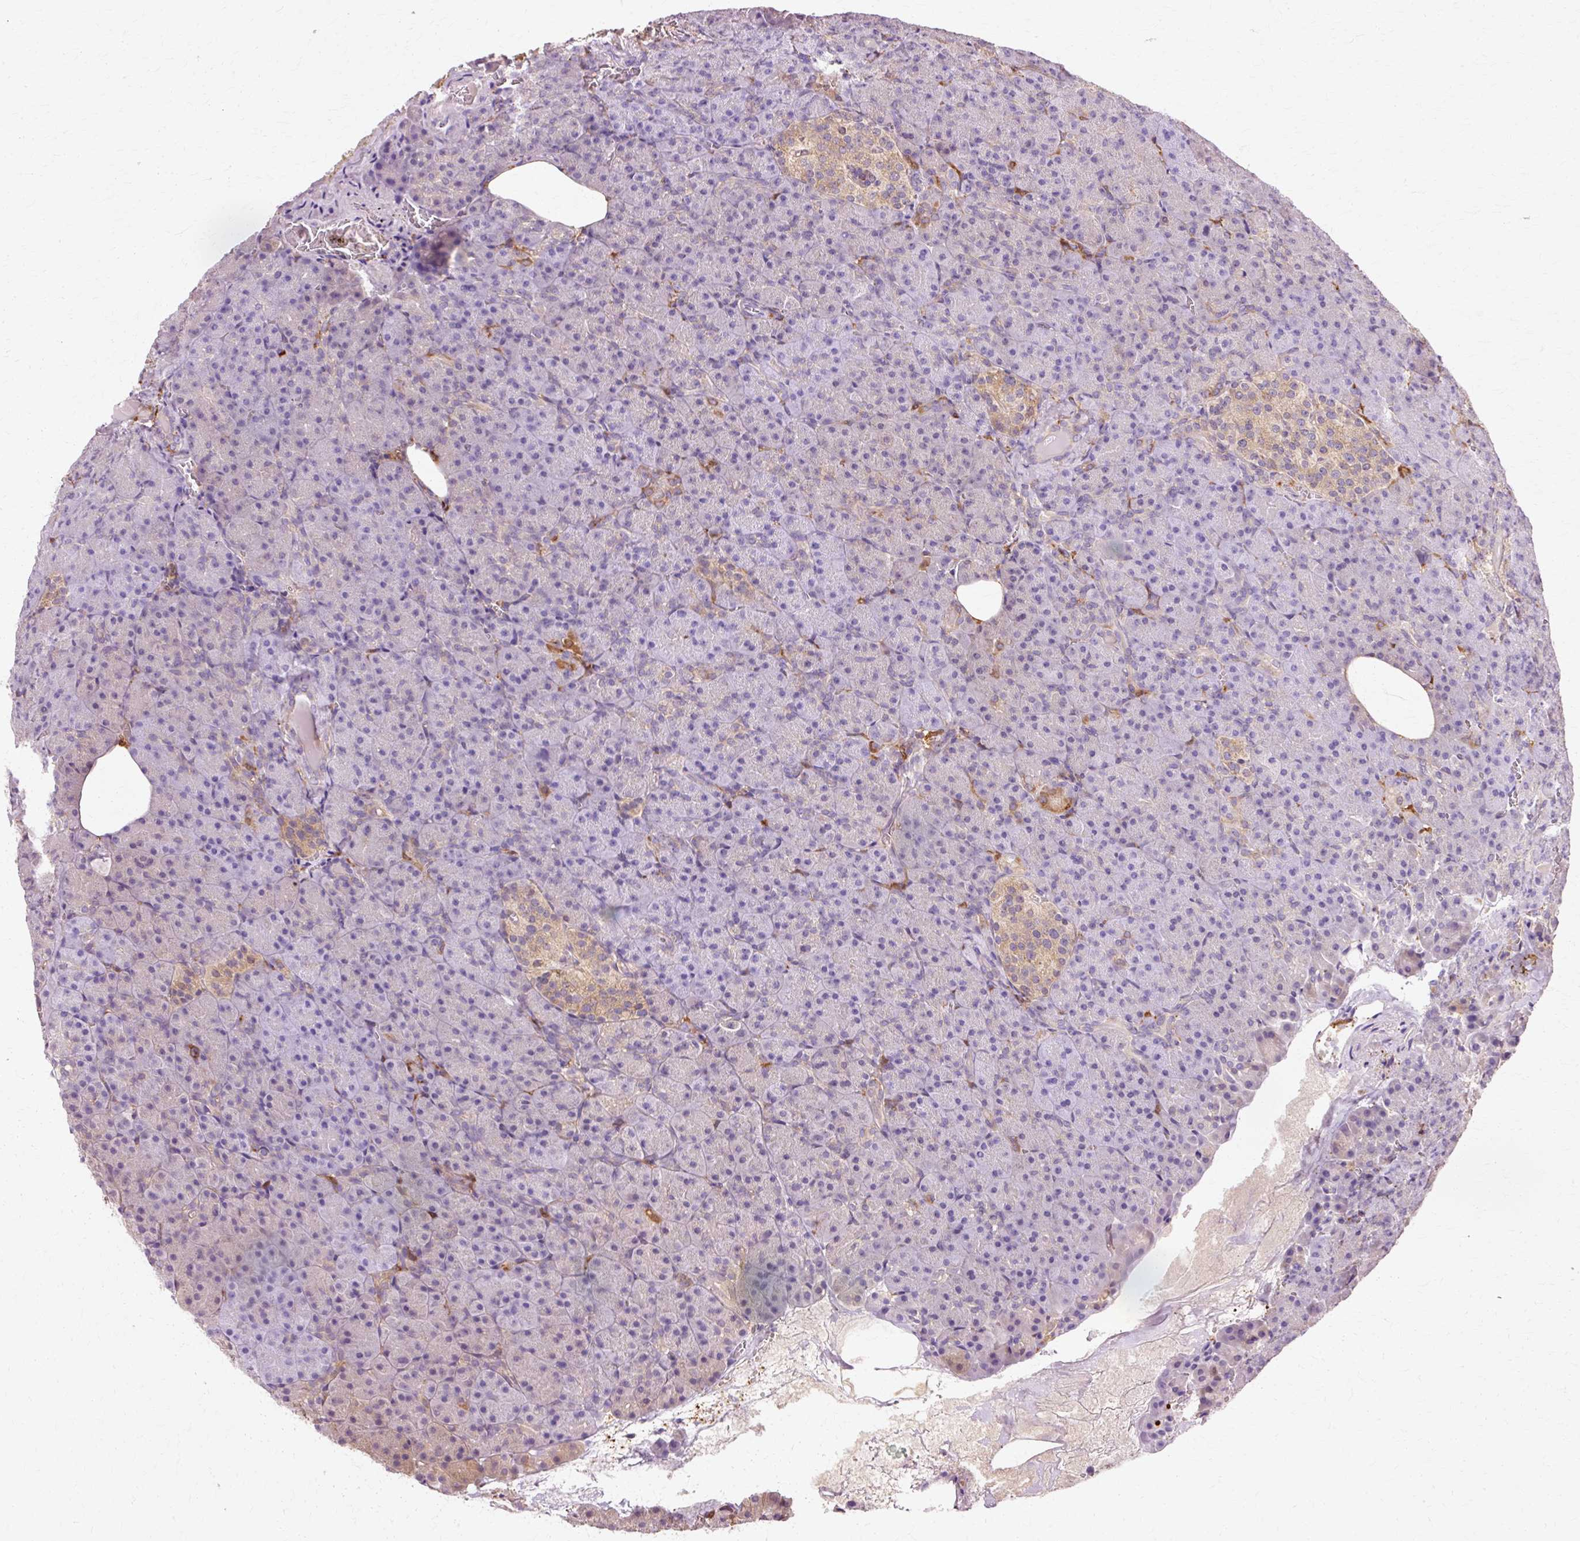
{"staining": {"intensity": "weak", "quantity": "25%-75%", "location": "cytoplasmic/membranous"}, "tissue": "pancreas", "cell_type": "Exocrine glandular cells", "image_type": "normal", "snomed": [{"axis": "morphology", "description": "Normal tissue, NOS"}, {"axis": "topography", "description": "Pancreas"}], "caption": "Weak cytoplasmic/membranous staining for a protein is seen in approximately 25%-75% of exocrine glandular cells of normal pancreas using IHC.", "gene": "GPX1", "patient": {"sex": "female", "age": 74}}